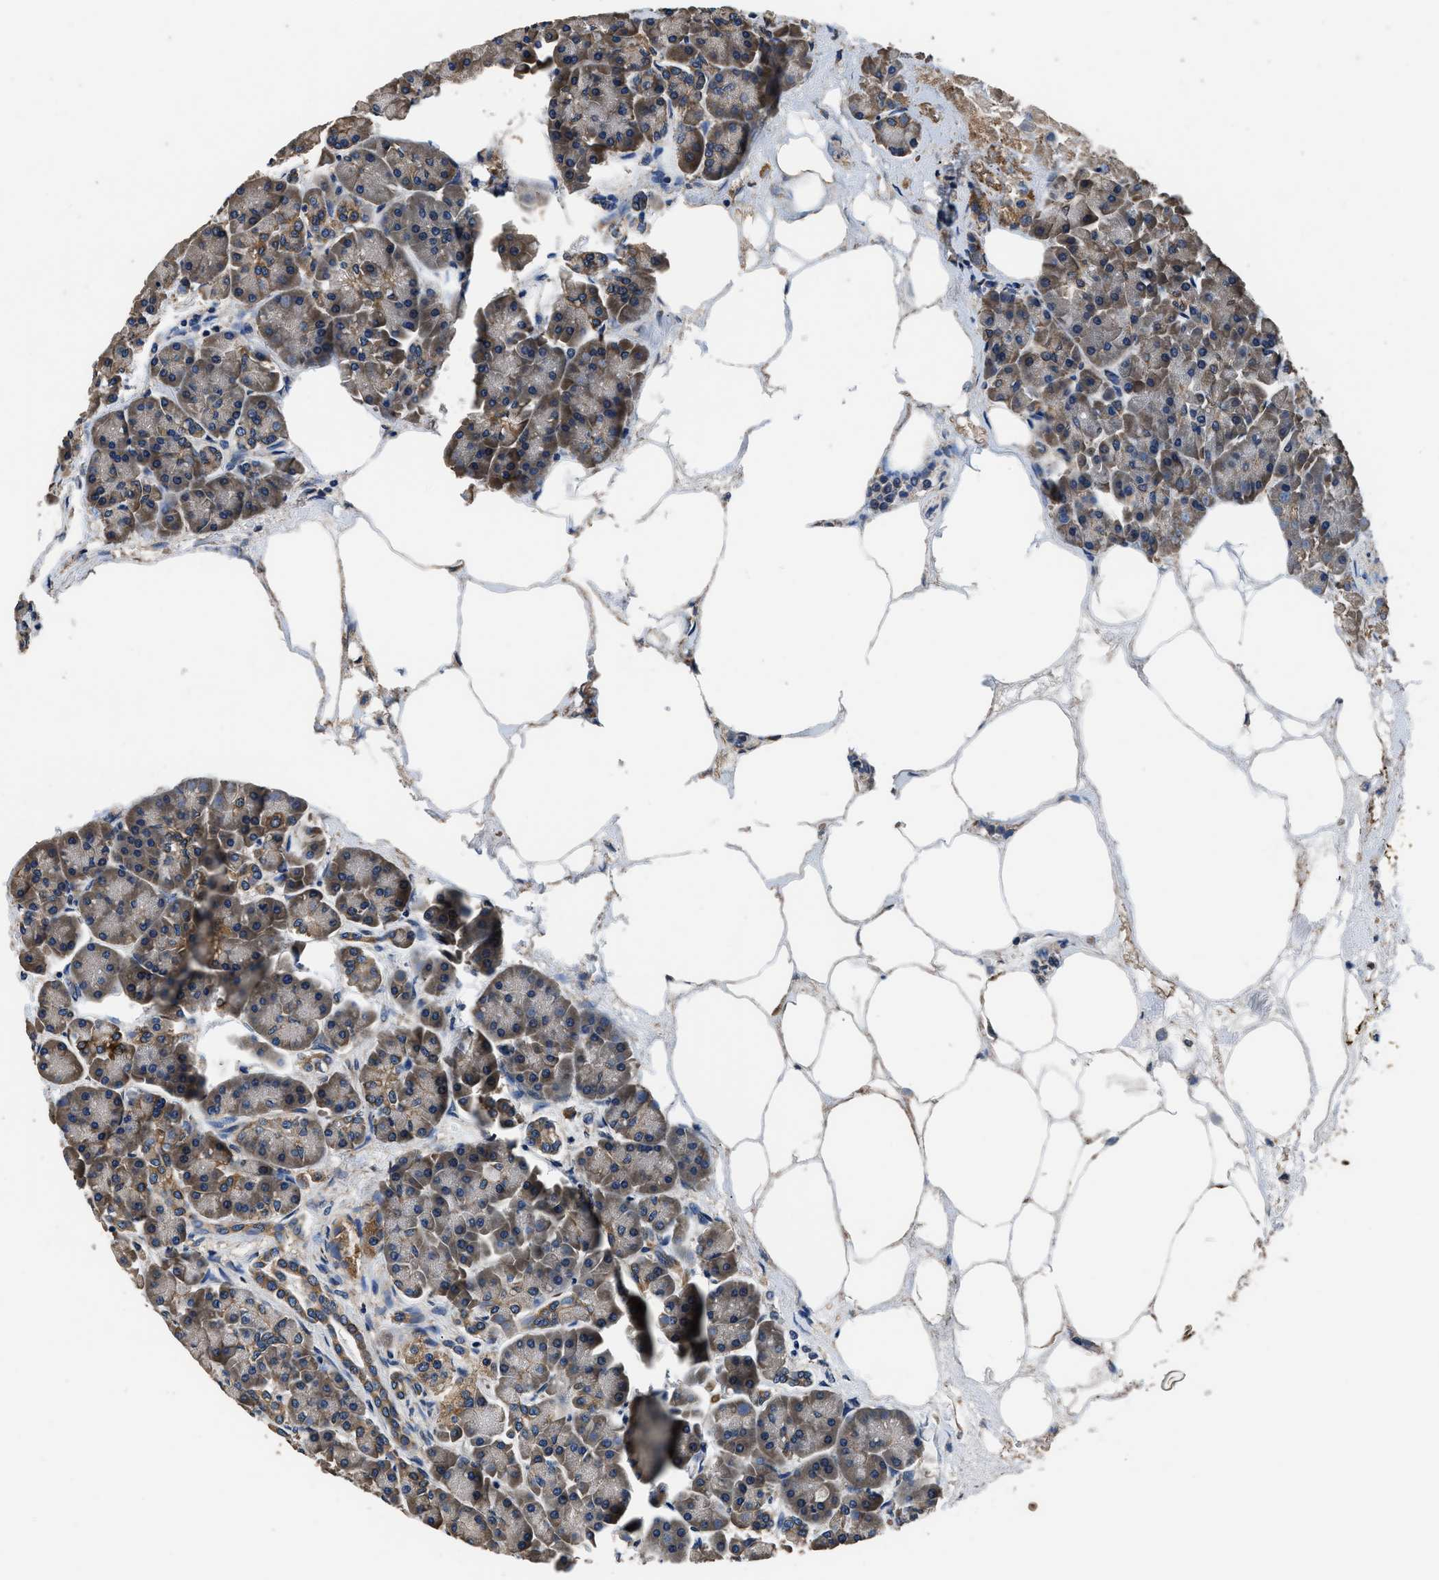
{"staining": {"intensity": "moderate", "quantity": ">75%", "location": "cytoplasmic/membranous"}, "tissue": "pancreas", "cell_type": "Exocrine glandular cells", "image_type": "normal", "snomed": [{"axis": "morphology", "description": "Normal tissue, NOS"}, {"axis": "topography", "description": "Pancreas"}], "caption": "IHC (DAB) staining of normal pancreas shows moderate cytoplasmic/membranous protein positivity in about >75% of exocrine glandular cells. (DAB = brown stain, brightfield microscopy at high magnification).", "gene": "DHRS7B", "patient": {"sex": "female", "age": 70}}